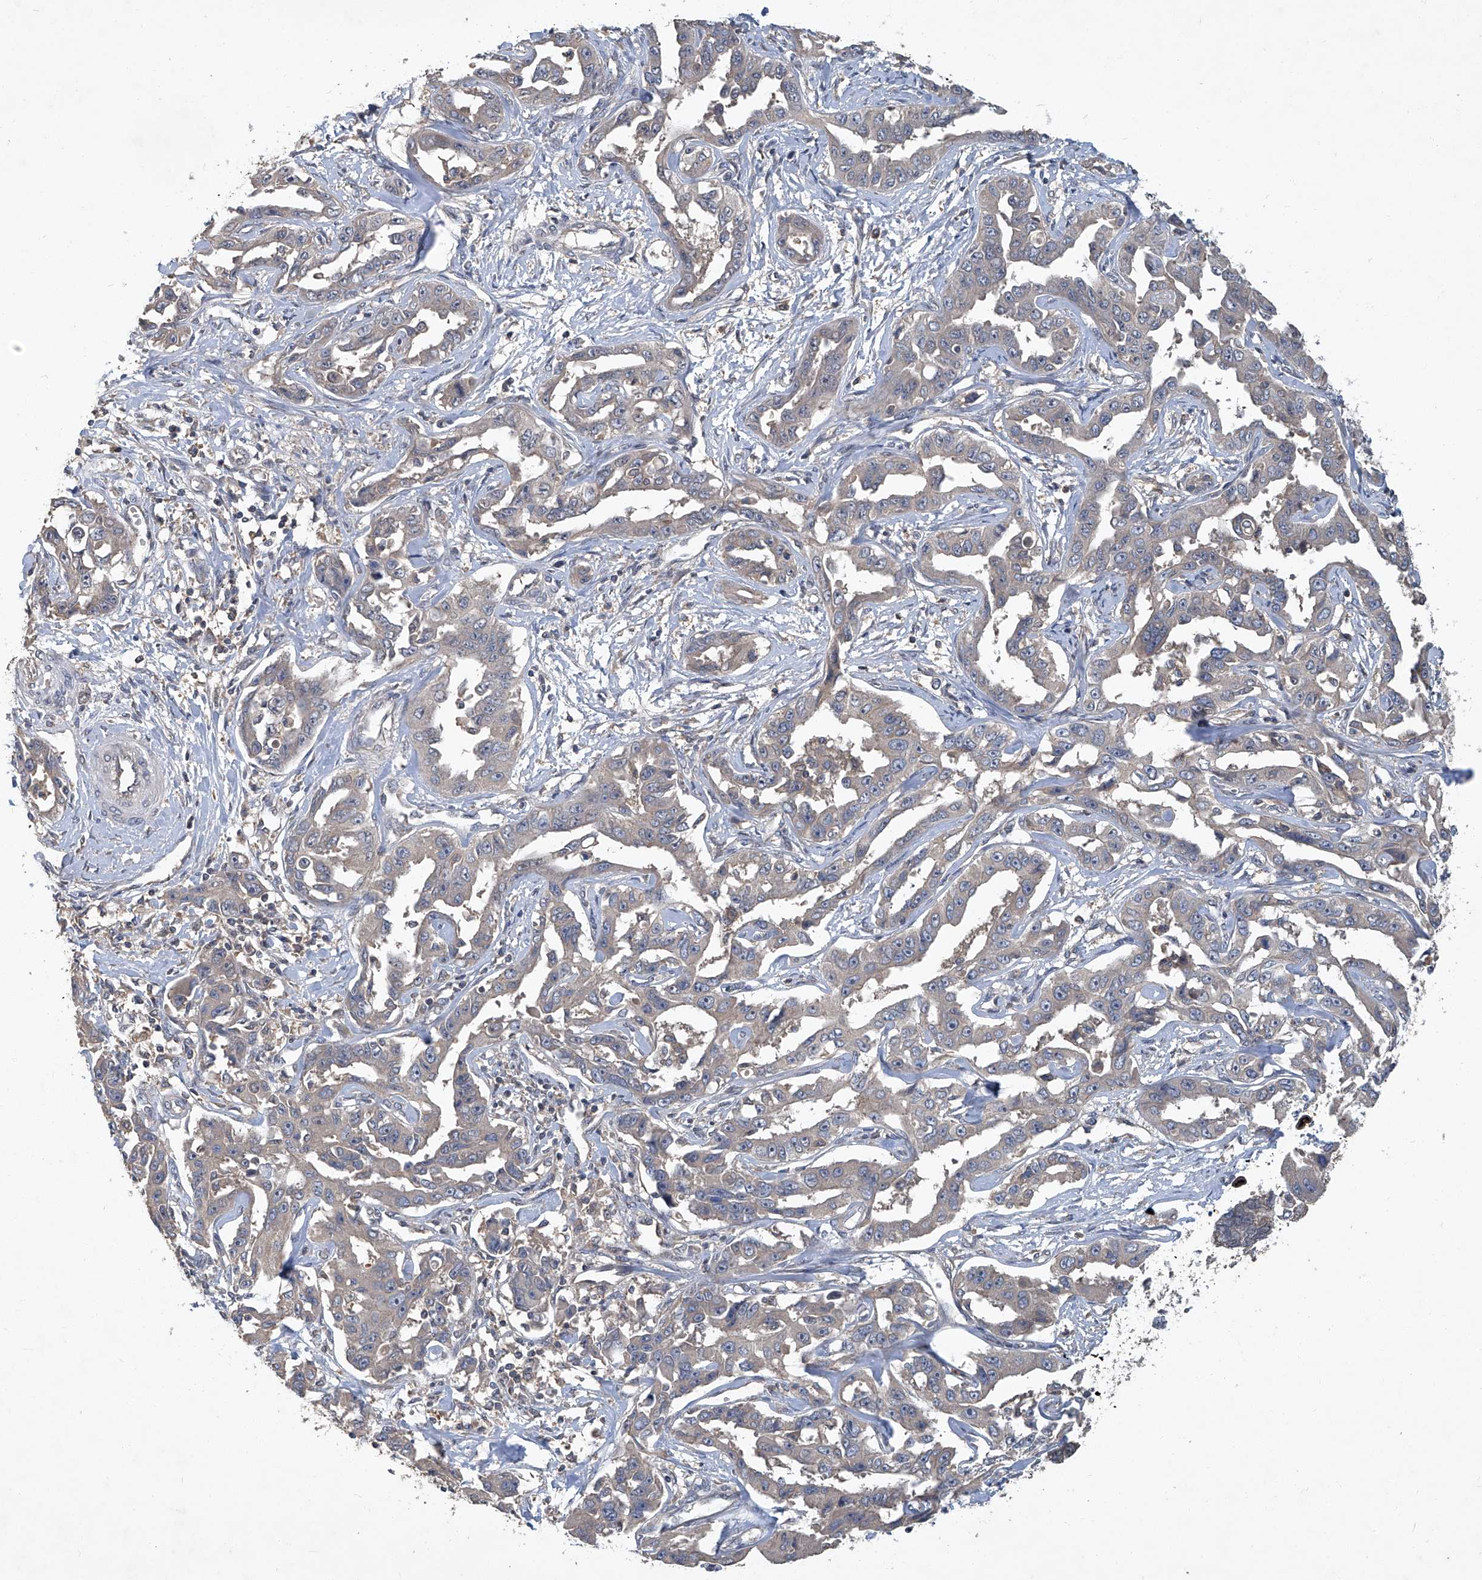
{"staining": {"intensity": "negative", "quantity": "none", "location": "none"}, "tissue": "liver cancer", "cell_type": "Tumor cells", "image_type": "cancer", "snomed": [{"axis": "morphology", "description": "Cholangiocarcinoma"}, {"axis": "topography", "description": "Liver"}], "caption": "IHC of human liver cancer (cholangiocarcinoma) exhibits no positivity in tumor cells.", "gene": "ANKRD34A", "patient": {"sex": "male", "age": 59}}